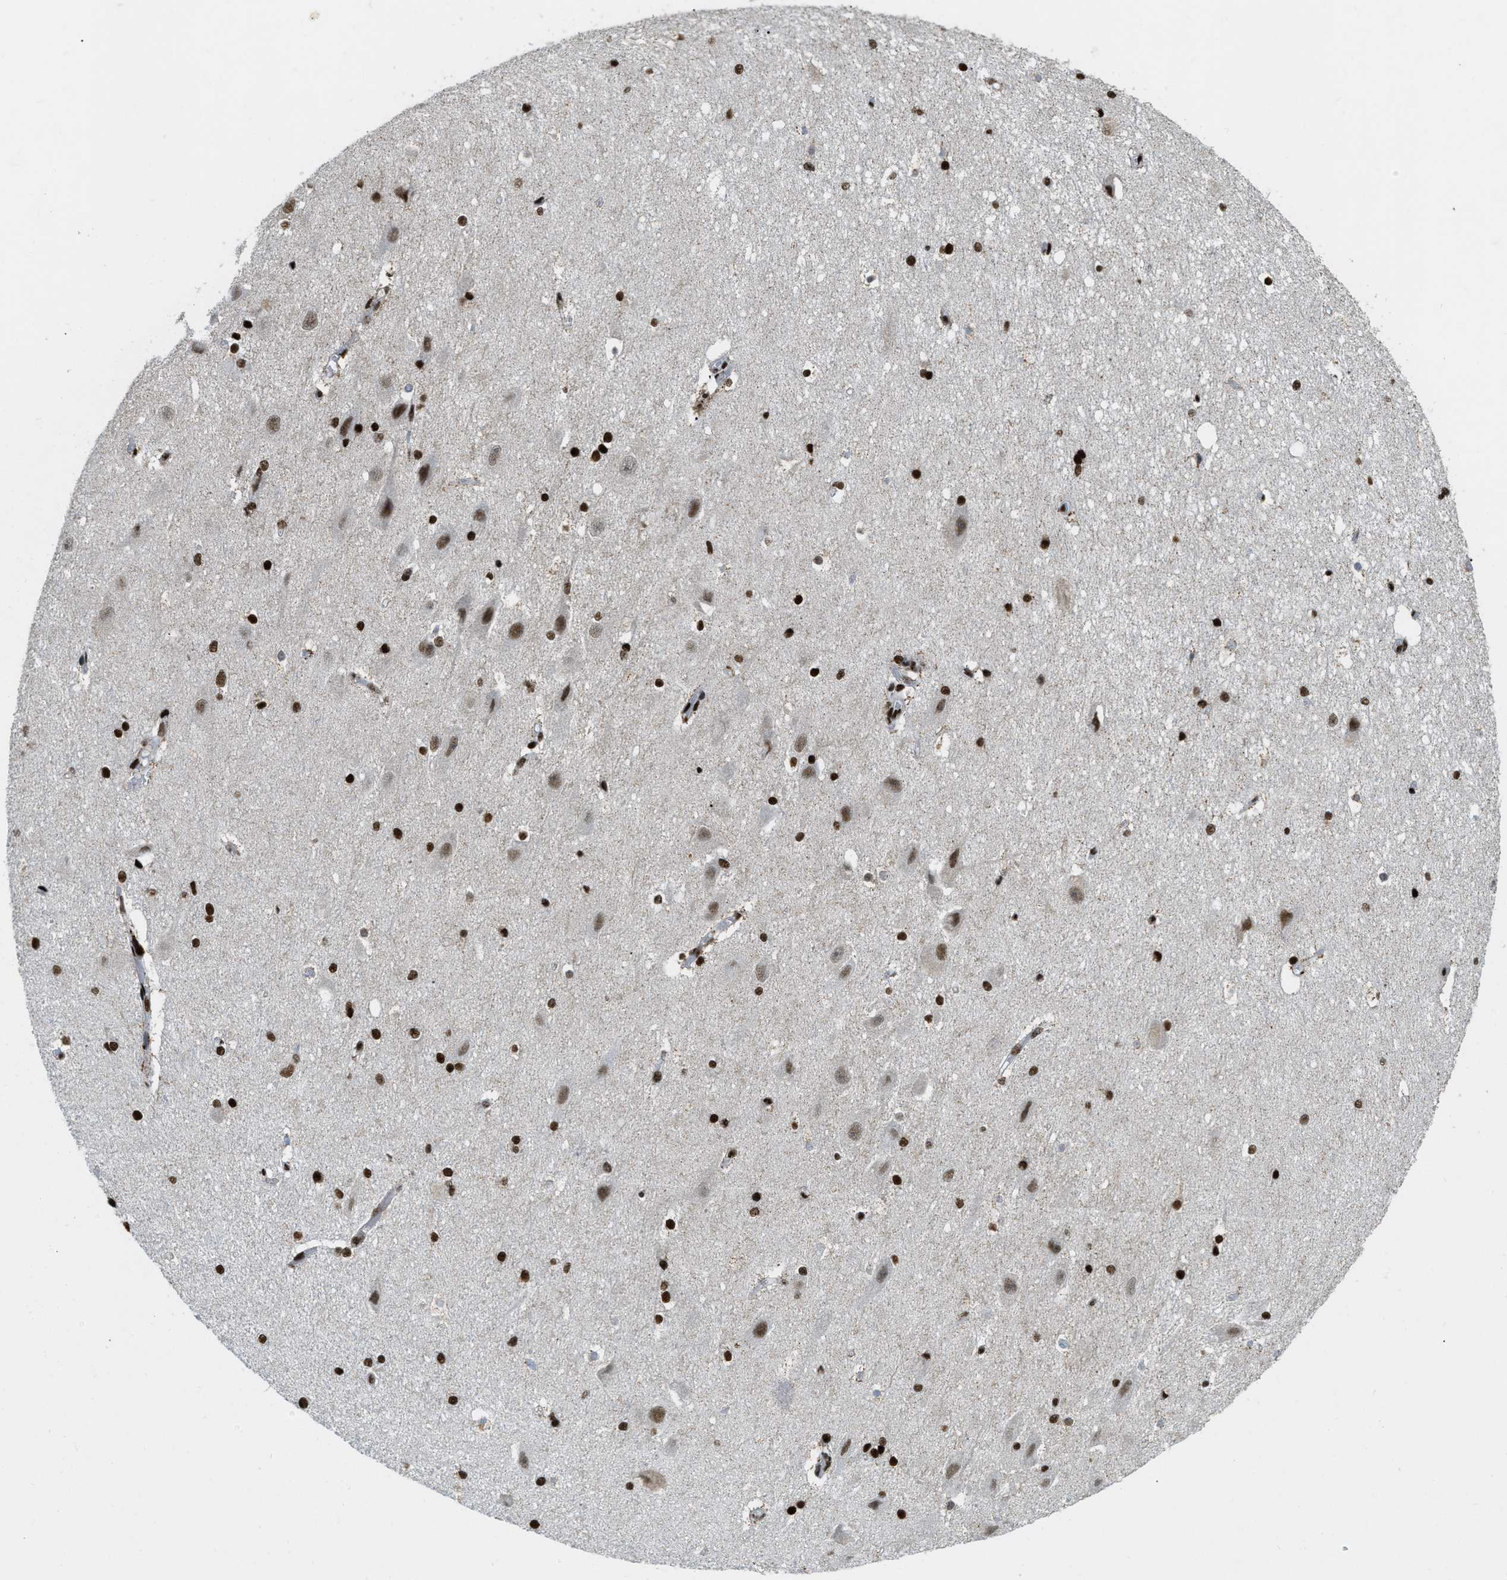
{"staining": {"intensity": "strong", "quantity": ">75%", "location": "nuclear"}, "tissue": "hippocampus", "cell_type": "Glial cells", "image_type": "normal", "snomed": [{"axis": "morphology", "description": "Normal tissue, NOS"}, {"axis": "topography", "description": "Hippocampus"}], "caption": "Benign hippocampus reveals strong nuclear staining in about >75% of glial cells, visualized by immunohistochemistry.", "gene": "NUMA1", "patient": {"sex": "female", "age": 19}}